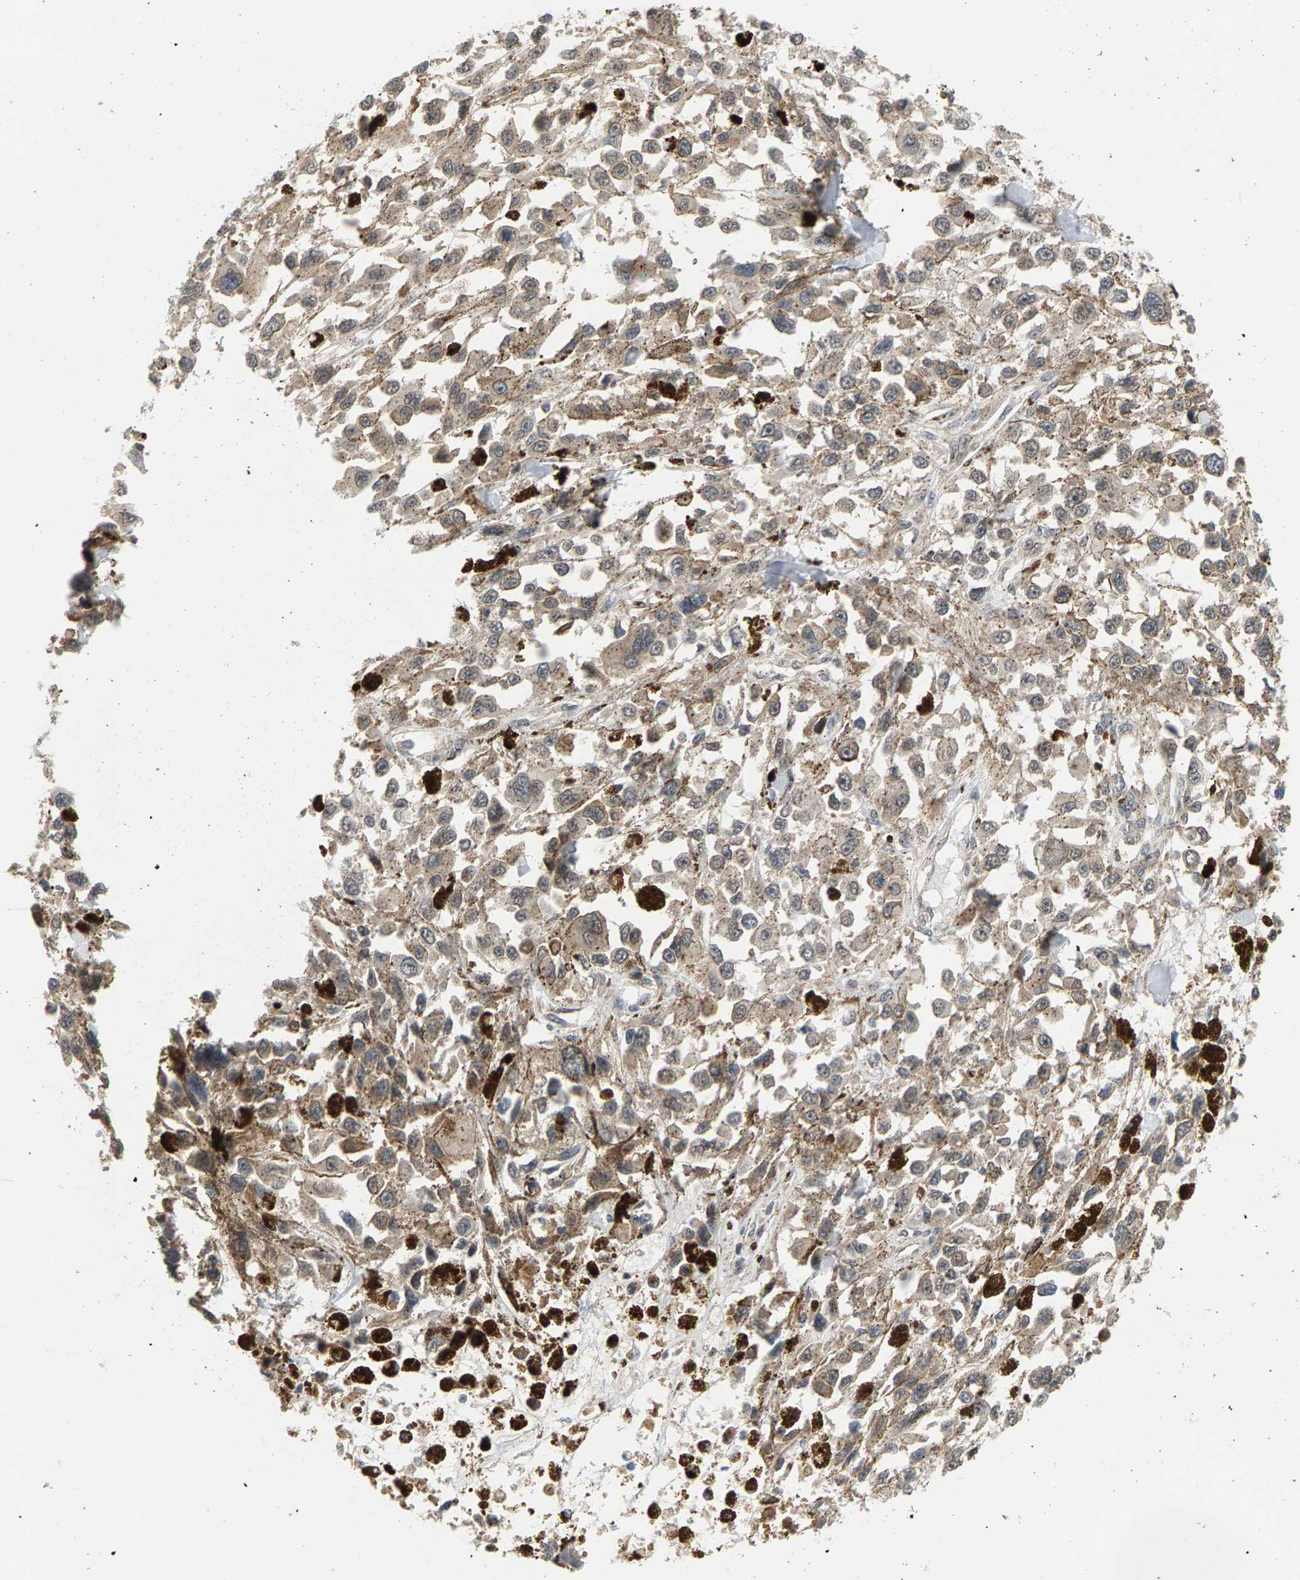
{"staining": {"intensity": "weak", "quantity": ">75%", "location": "cytoplasmic/membranous"}, "tissue": "melanoma", "cell_type": "Tumor cells", "image_type": "cancer", "snomed": [{"axis": "morphology", "description": "Malignant melanoma, Metastatic site"}, {"axis": "topography", "description": "Lymph node"}], "caption": "Immunohistochemical staining of malignant melanoma (metastatic site) reveals low levels of weak cytoplasmic/membranous protein expression in approximately >75% of tumor cells. The staining is performed using DAB (3,3'-diaminobenzidine) brown chromogen to label protein expression. The nuclei are counter-stained blue using hematoxylin.", "gene": "MAP2K5", "patient": {"sex": "male", "age": 59}}